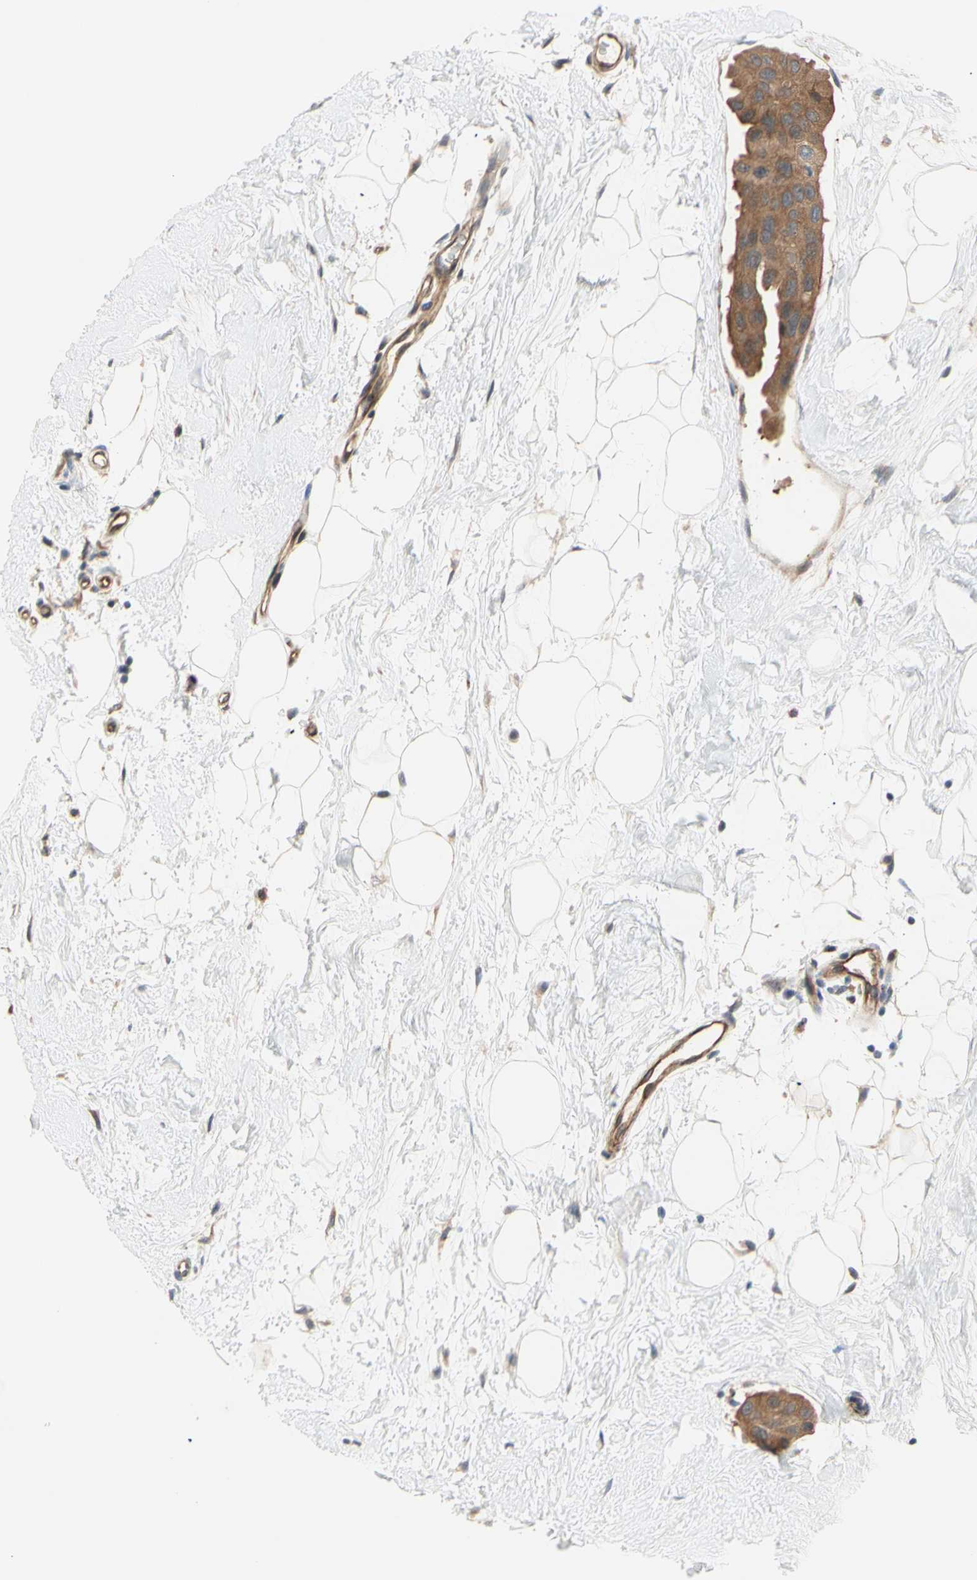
{"staining": {"intensity": "moderate", "quantity": ">75%", "location": "cytoplasmic/membranous"}, "tissue": "breast cancer", "cell_type": "Tumor cells", "image_type": "cancer", "snomed": [{"axis": "morphology", "description": "Normal tissue, NOS"}, {"axis": "morphology", "description": "Duct carcinoma"}, {"axis": "topography", "description": "Breast"}], "caption": "IHC of breast cancer (infiltrating ductal carcinoma) demonstrates medium levels of moderate cytoplasmic/membranous positivity in about >75% of tumor cells. The staining was performed using DAB (3,3'-diaminobenzidine) to visualize the protein expression in brown, while the nuclei were stained in blue with hematoxylin (Magnification: 20x).", "gene": "DYNLRB1", "patient": {"sex": "female", "age": 39}}